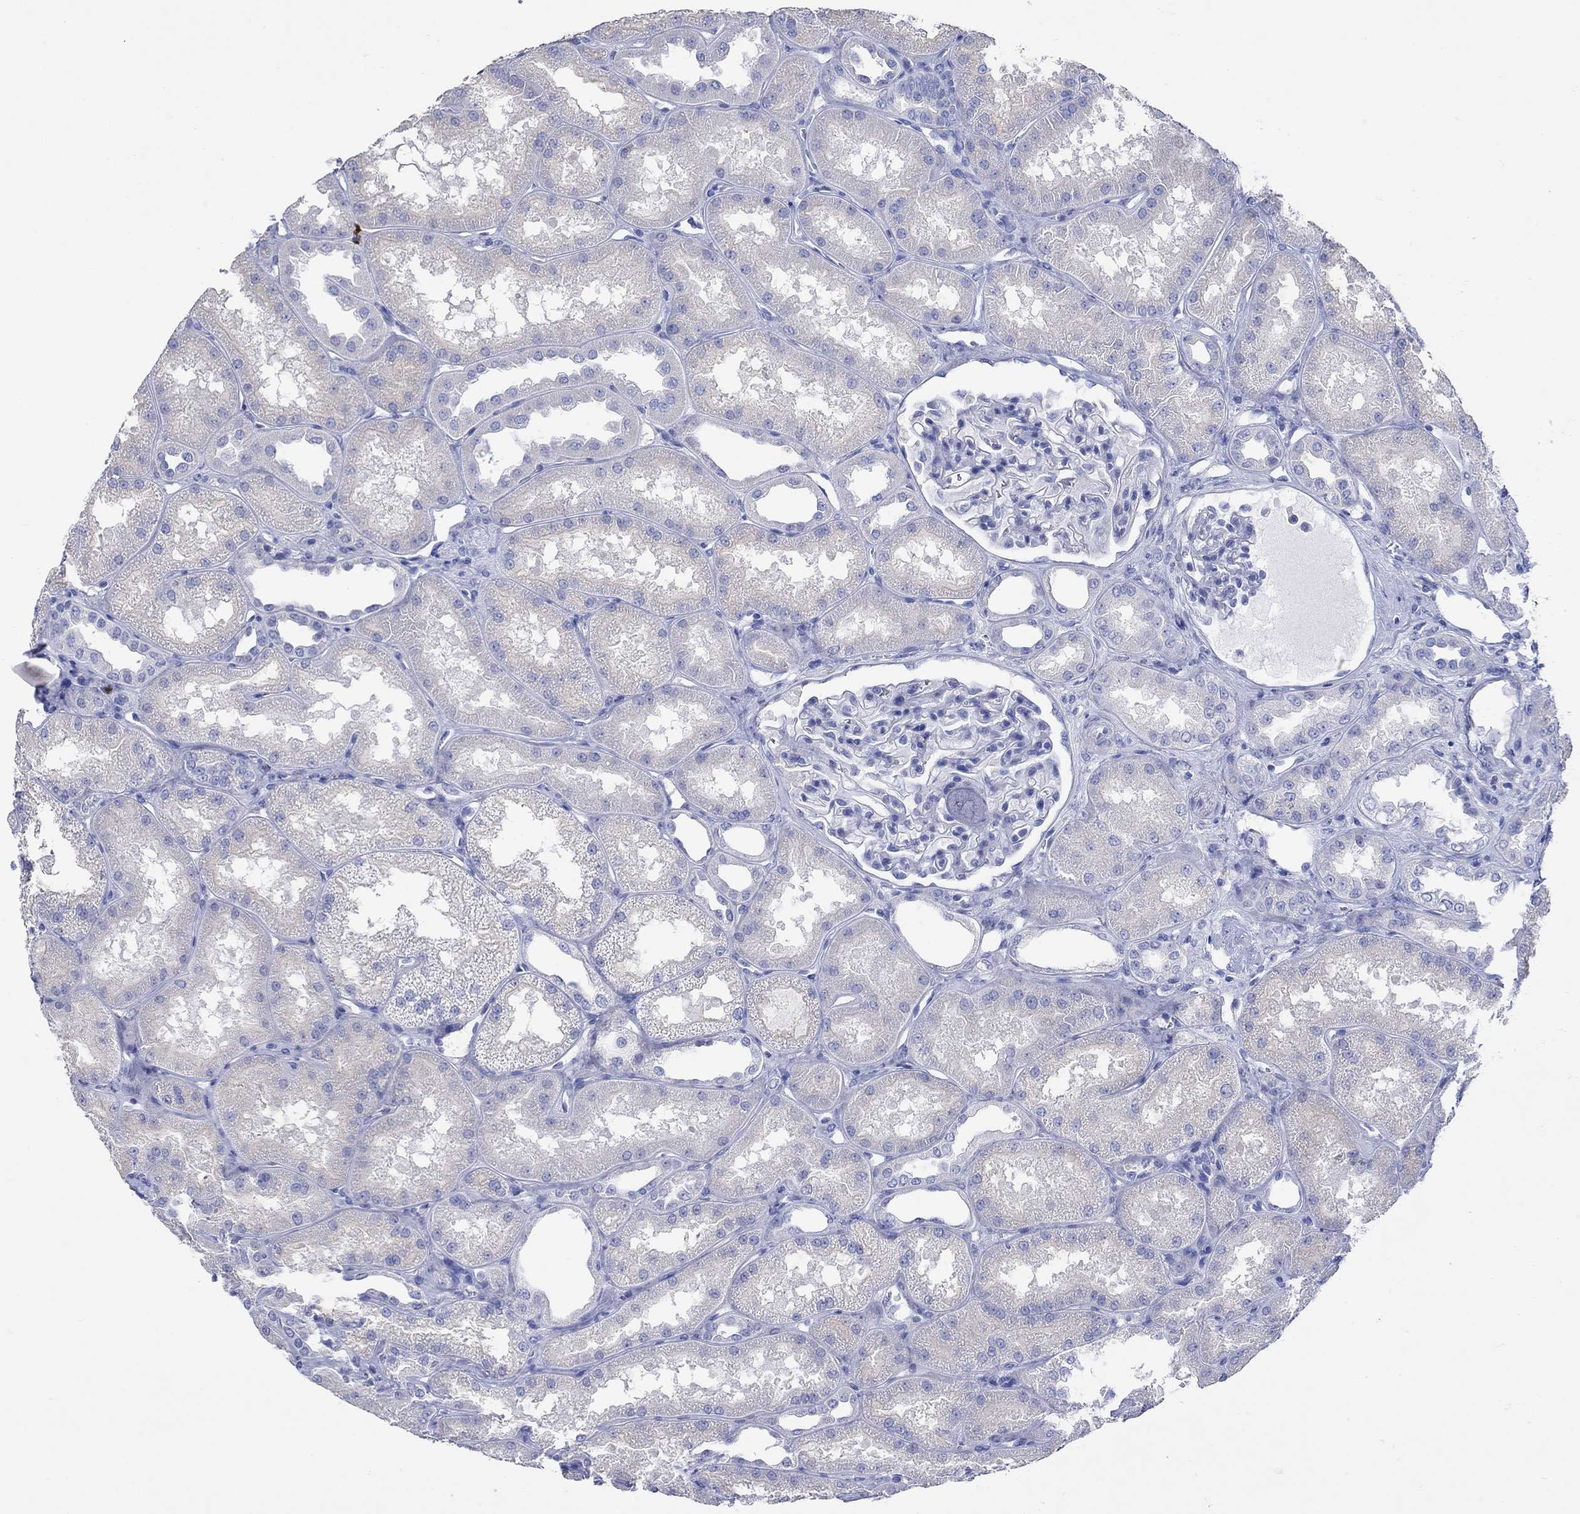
{"staining": {"intensity": "negative", "quantity": "none", "location": "none"}, "tissue": "kidney", "cell_type": "Cells in glomeruli", "image_type": "normal", "snomed": [{"axis": "morphology", "description": "Normal tissue, NOS"}, {"axis": "topography", "description": "Kidney"}], "caption": "High power microscopy image of an immunohistochemistry (IHC) histopathology image of unremarkable kidney, revealing no significant positivity in cells in glomeruli.", "gene": "P2RY6", "patient": {"sex": "male", "age": 61}}